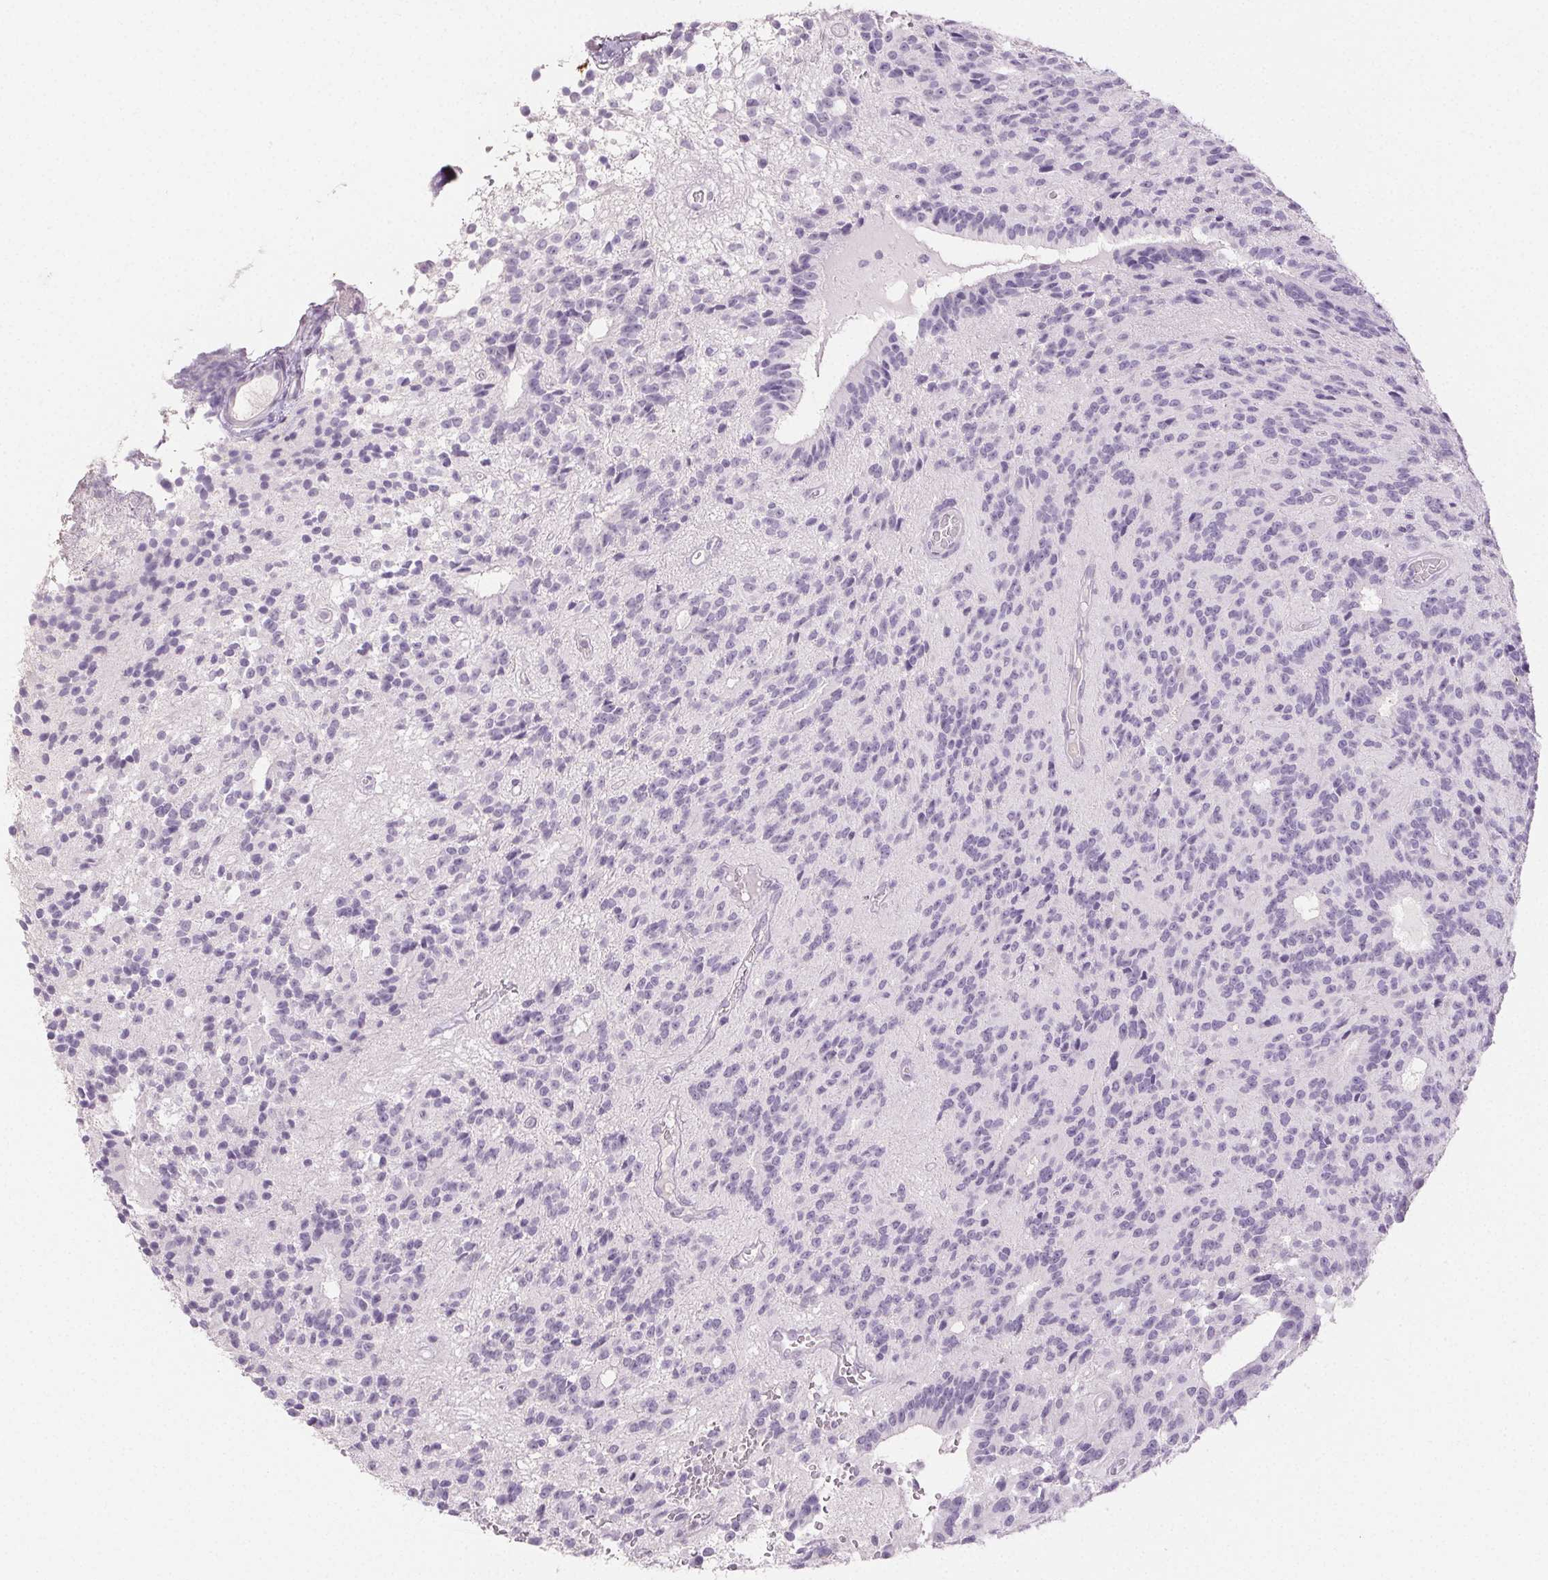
{"staining": {"intensity": "negative", "quantity": "none", "location": "none"}, "tissue": "glioma", "cell_type": "Tumor cells", "image_type": "cancer", "snomed": [{"axis": "morphology", "description": "Glioma, malignant, Low grade"}, {"axis": "topography", "description": "Brain"}], "caption": "Protein analysis of glioma displays no significant expression in tumor cells. (DAB IHC visualized using brightfield microscopy, high magnification).", "gene": "PI3", "patient": {"sex": "male", "age": 31}}